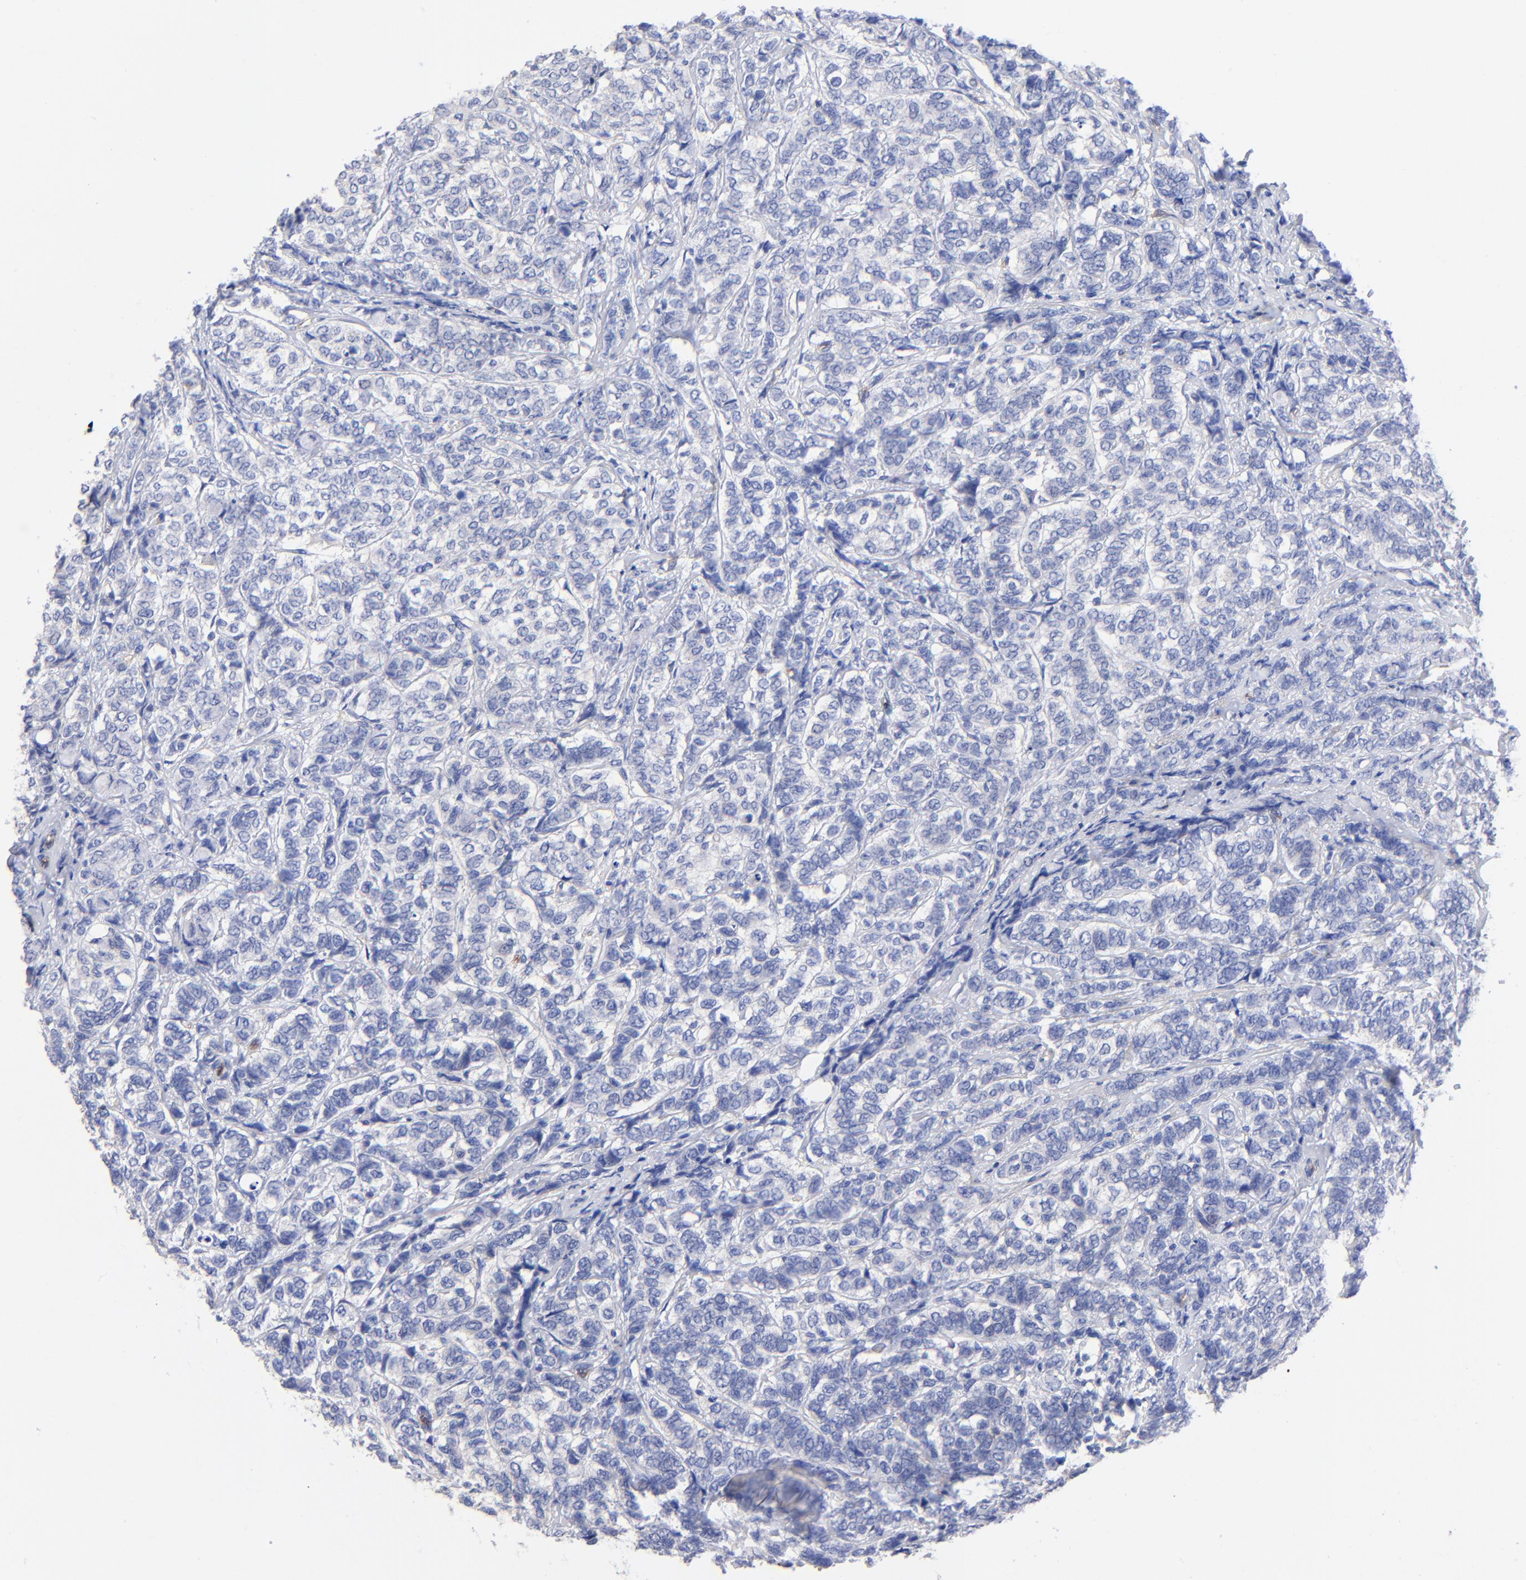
{"staining": {"intensity": "negative", "quantity": "none", "location": "none"}, "tissue": "breast cancer", "cell_type": "Tumor cells", "image_type": "cancer", "snomed": [{"axis": "morphology", "description": "Lobular carcinoma"}, {"axis": "topography", "description": "Breast"}], "caption": "IHC histopathology image of neoplastic tissue: human breast cancer (lobular carcinoma) stained with DAB reveals no significant protein positivity in tumor cells.", "gene": "SLC44A2", "patient": {"sex": "female", "age": 60}}